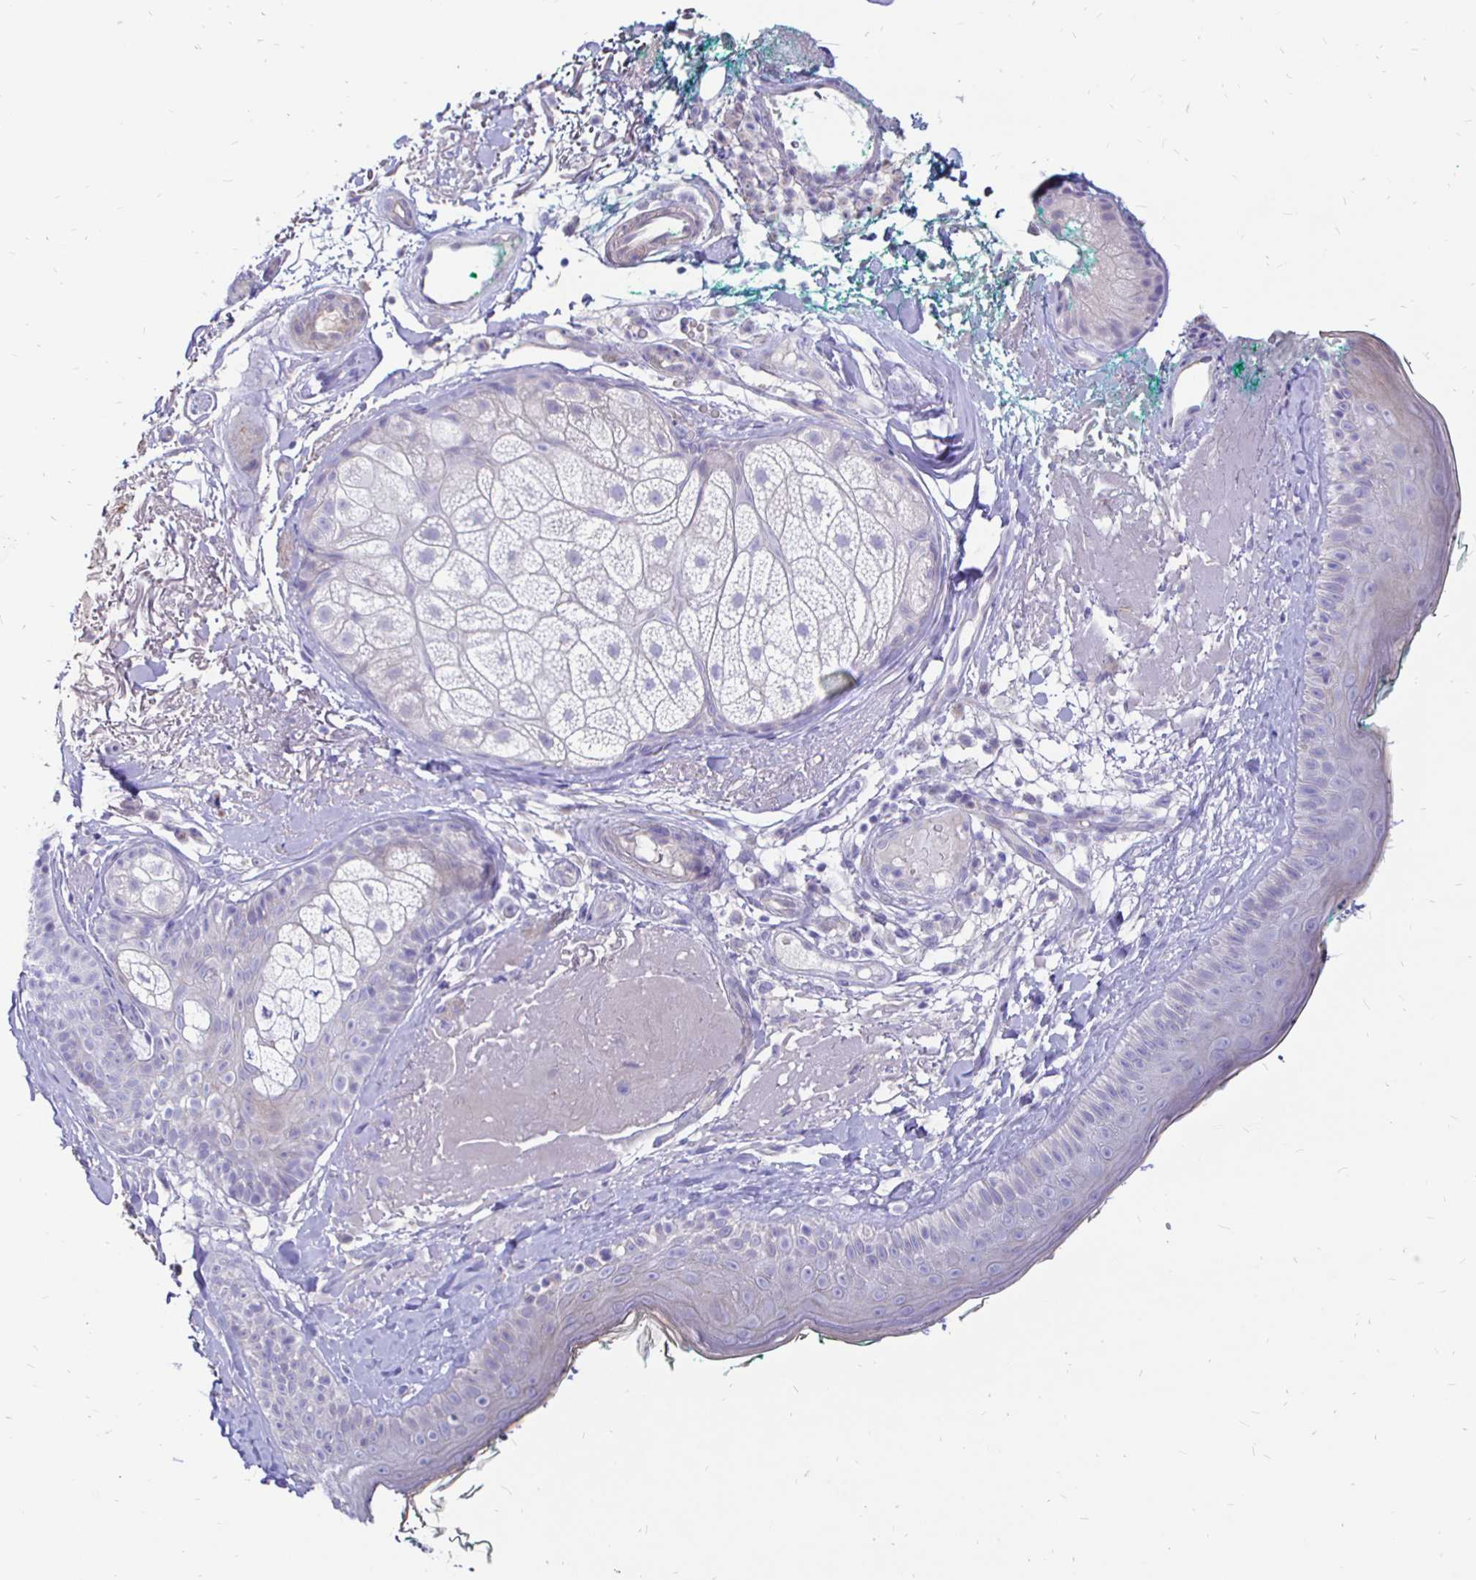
{"staining": {"intensity": "negative", "quantity": "none", "location": "none"}, "tissue": "skin", "cell_type": "Fibroblasts", "image_type": "normal", "snomed": [{"axis": "morphology", "description": "Normal tissue, NOS"}, {"axis": "topography", "description": "Skin"}], "caption": "This is a photomicrograph of IHC staining of benign skin, which shows no expression in fibroblasts.", "gene": "NECAB1", "patient": {"sex": "male", "age": 73}}